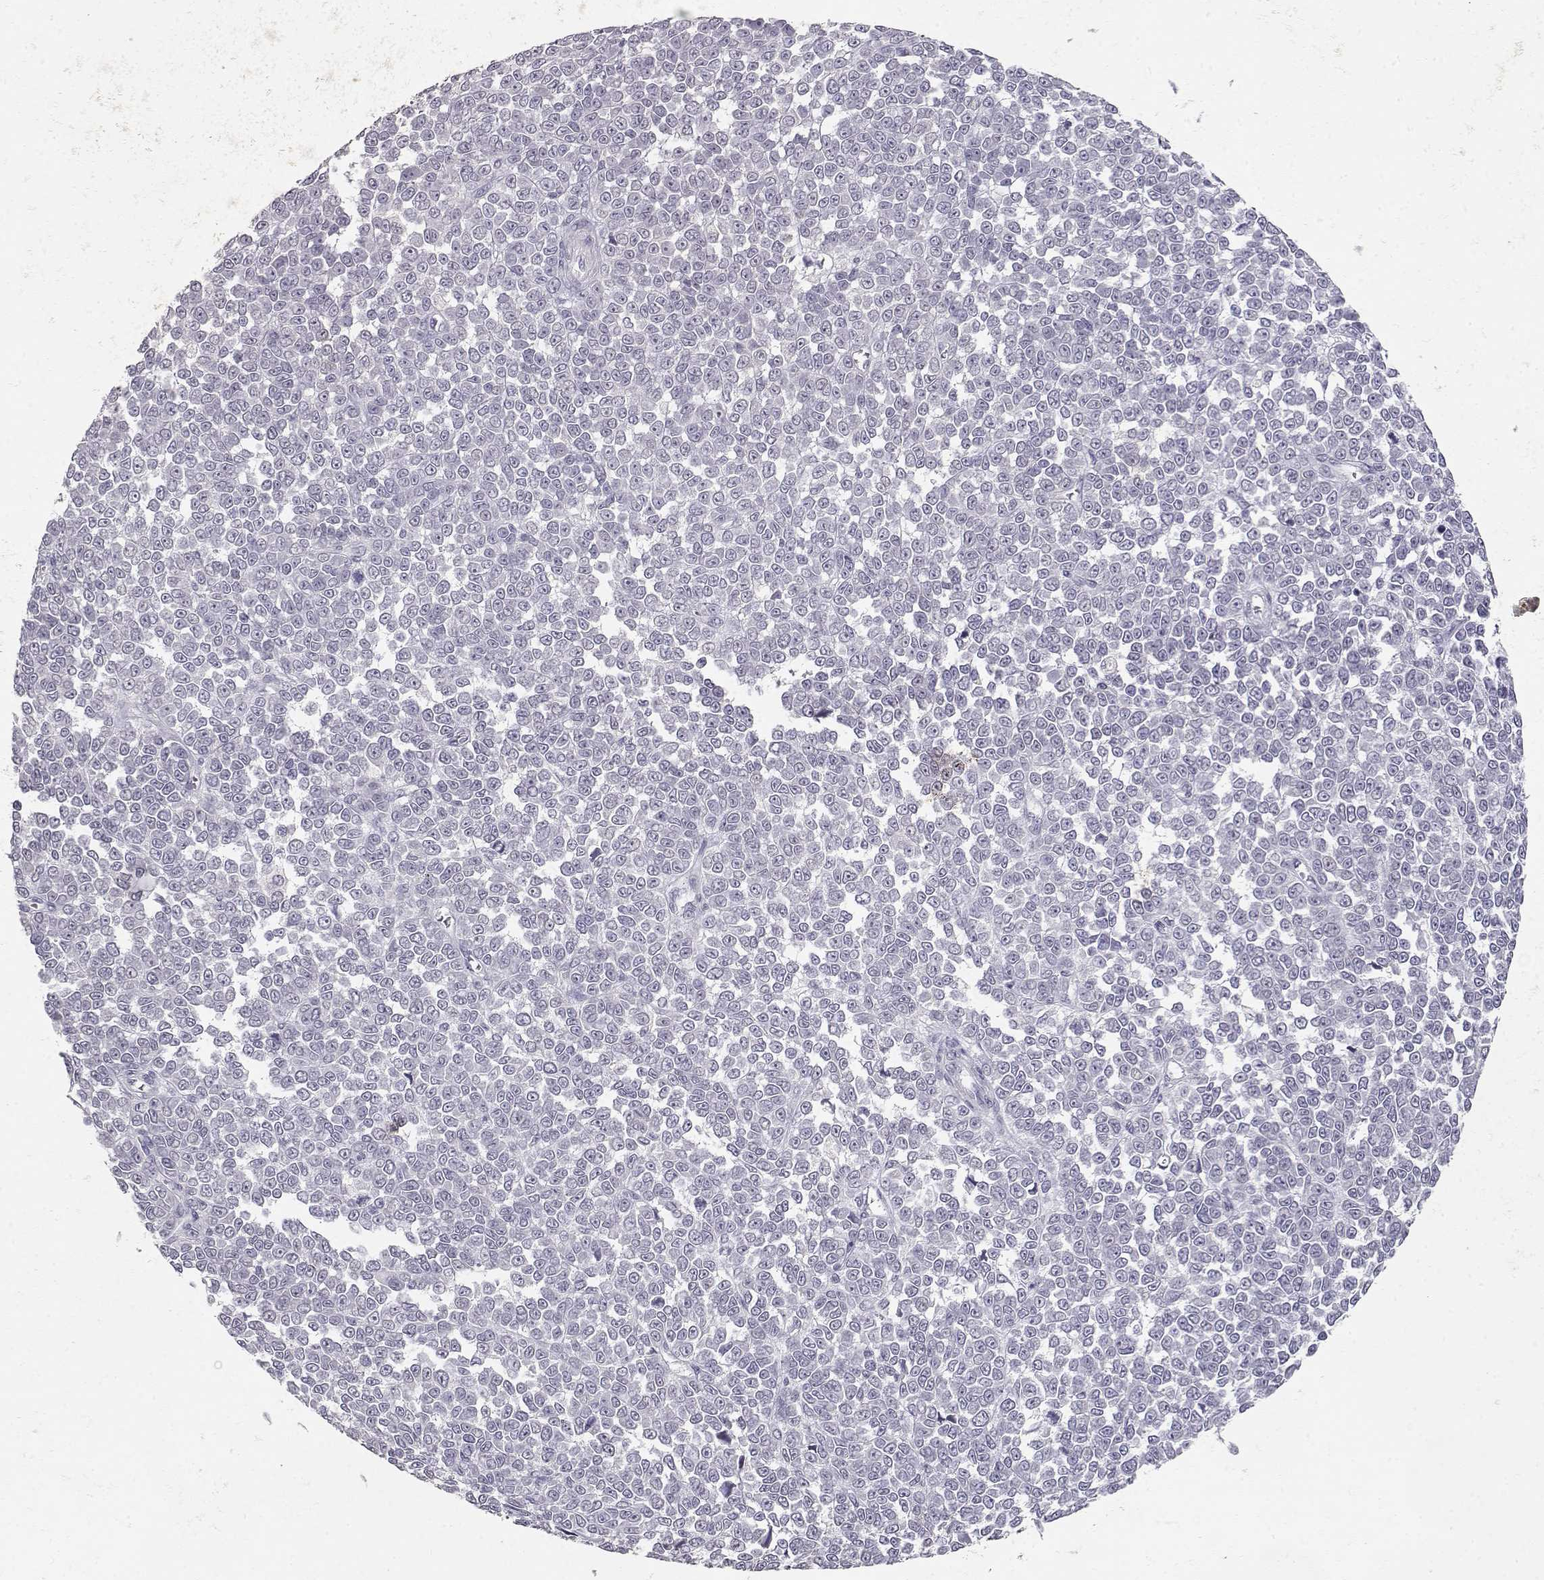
{"staining": {"intensity": "negative", "quantity": "none", "location": "none"}, "tissue": "melanoma", "cell_type": "Tumor cells", "image_type": "cancer", "snomed": [{"axis": "morphology", "description": "Malignant melanoma, NOS"}, {"axis": "topography", "description": "Skin"}], "caption": "This is an immunohistochemistry (IHC) image of malignant melanoma. There is no positivity in tumor cells.", "gene": "TPH2", "patient": {"sex": "female", "age": 95}}